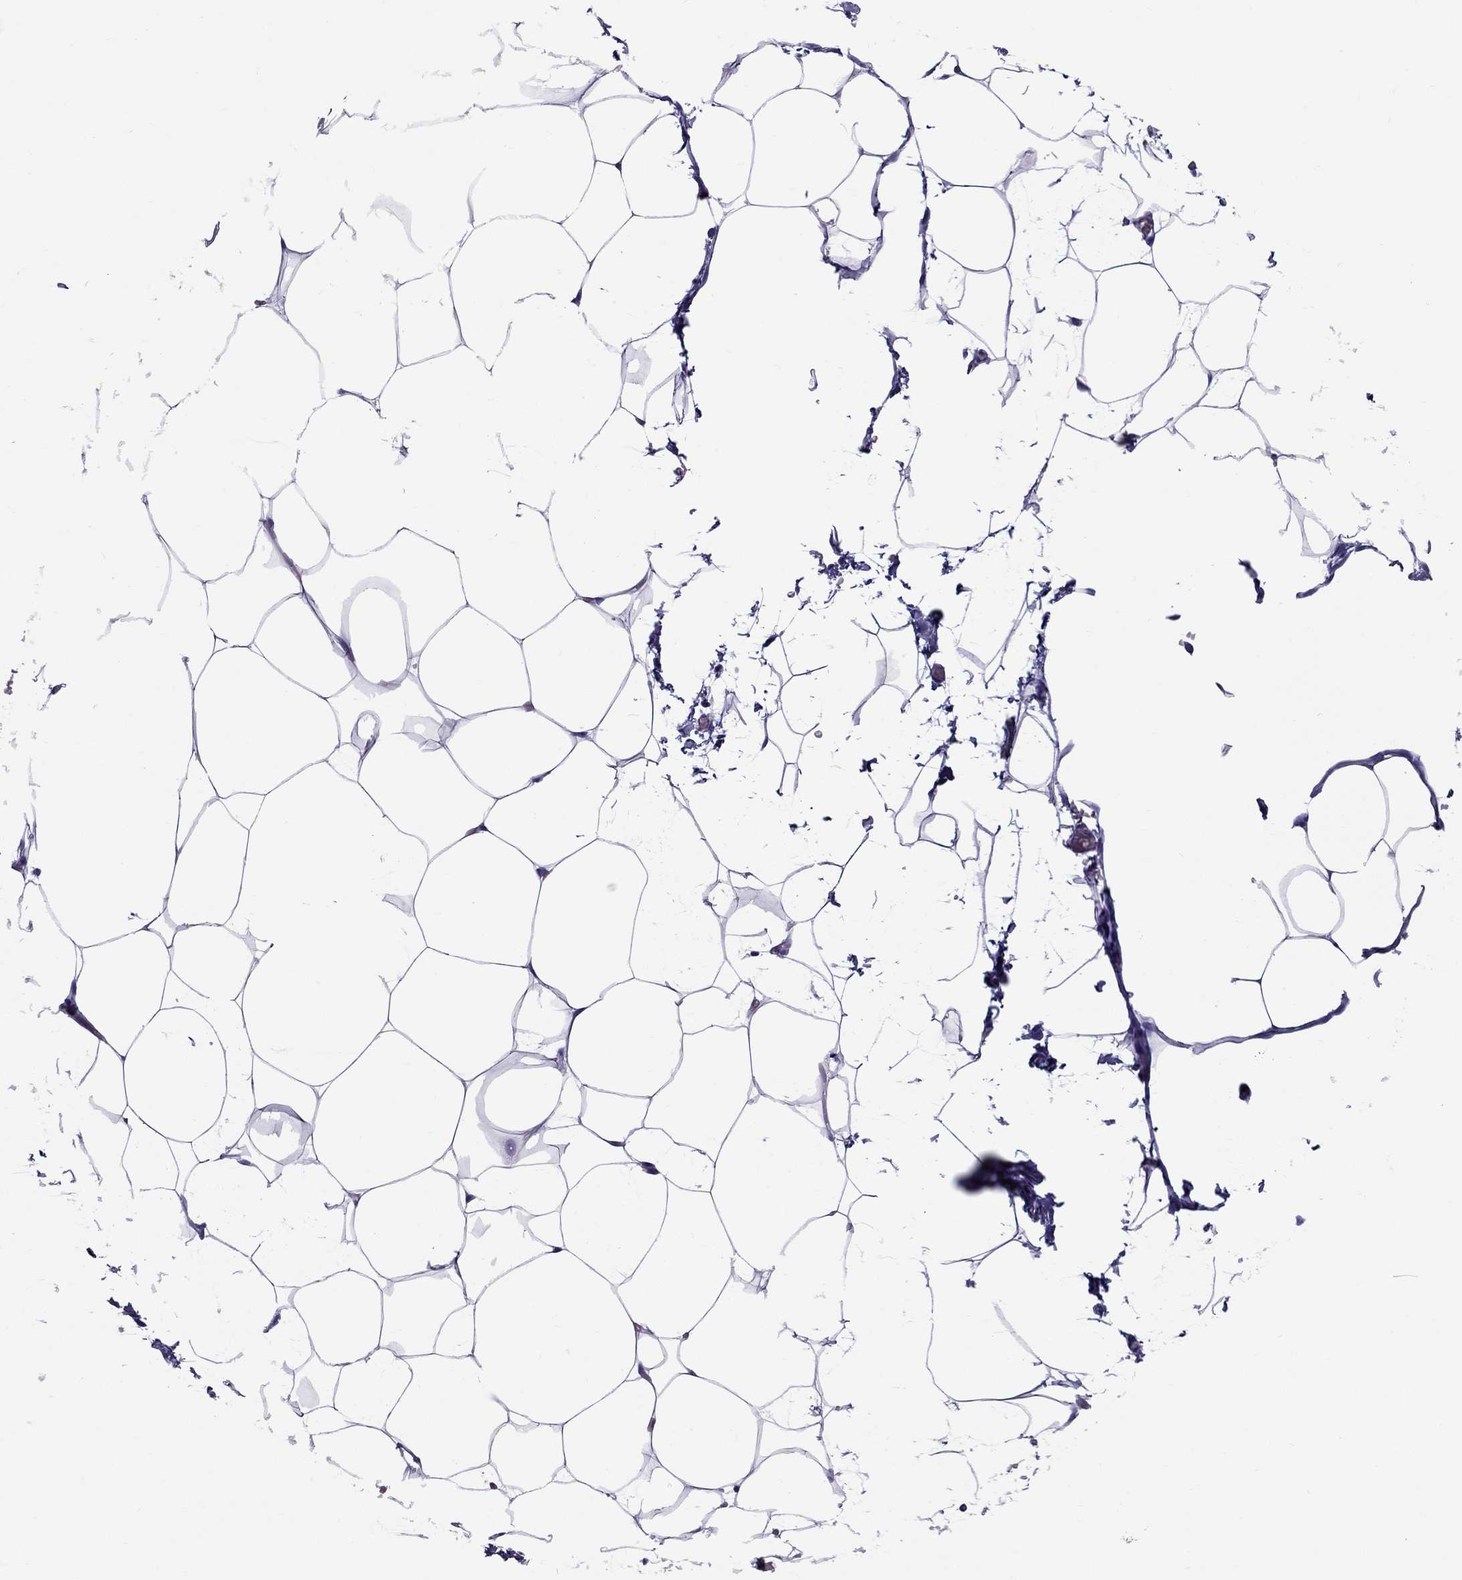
{"staining": {"intensity": "negative", "quantity": "none", "location": "none"}, "tissue": "adipose tissue", "cell_type": "Adipocytes", "image_type": "normal", "snomed": [{"axis": "morphology", "description": "Normal tissue, NOS"}, {"axis": "topography", "description": "Adipose tissue"}], "caption": "Immunohistochemistry photomicrograph of benign adipose tissue: adipose tissue stained with DAB exhibits no significant protein positivity in adipocytes. (Immunohistochemistry, brightfield microscopy, high magnification).", "gene": "AVPR1B", "patient": {"sex": "male", "age": 57}}